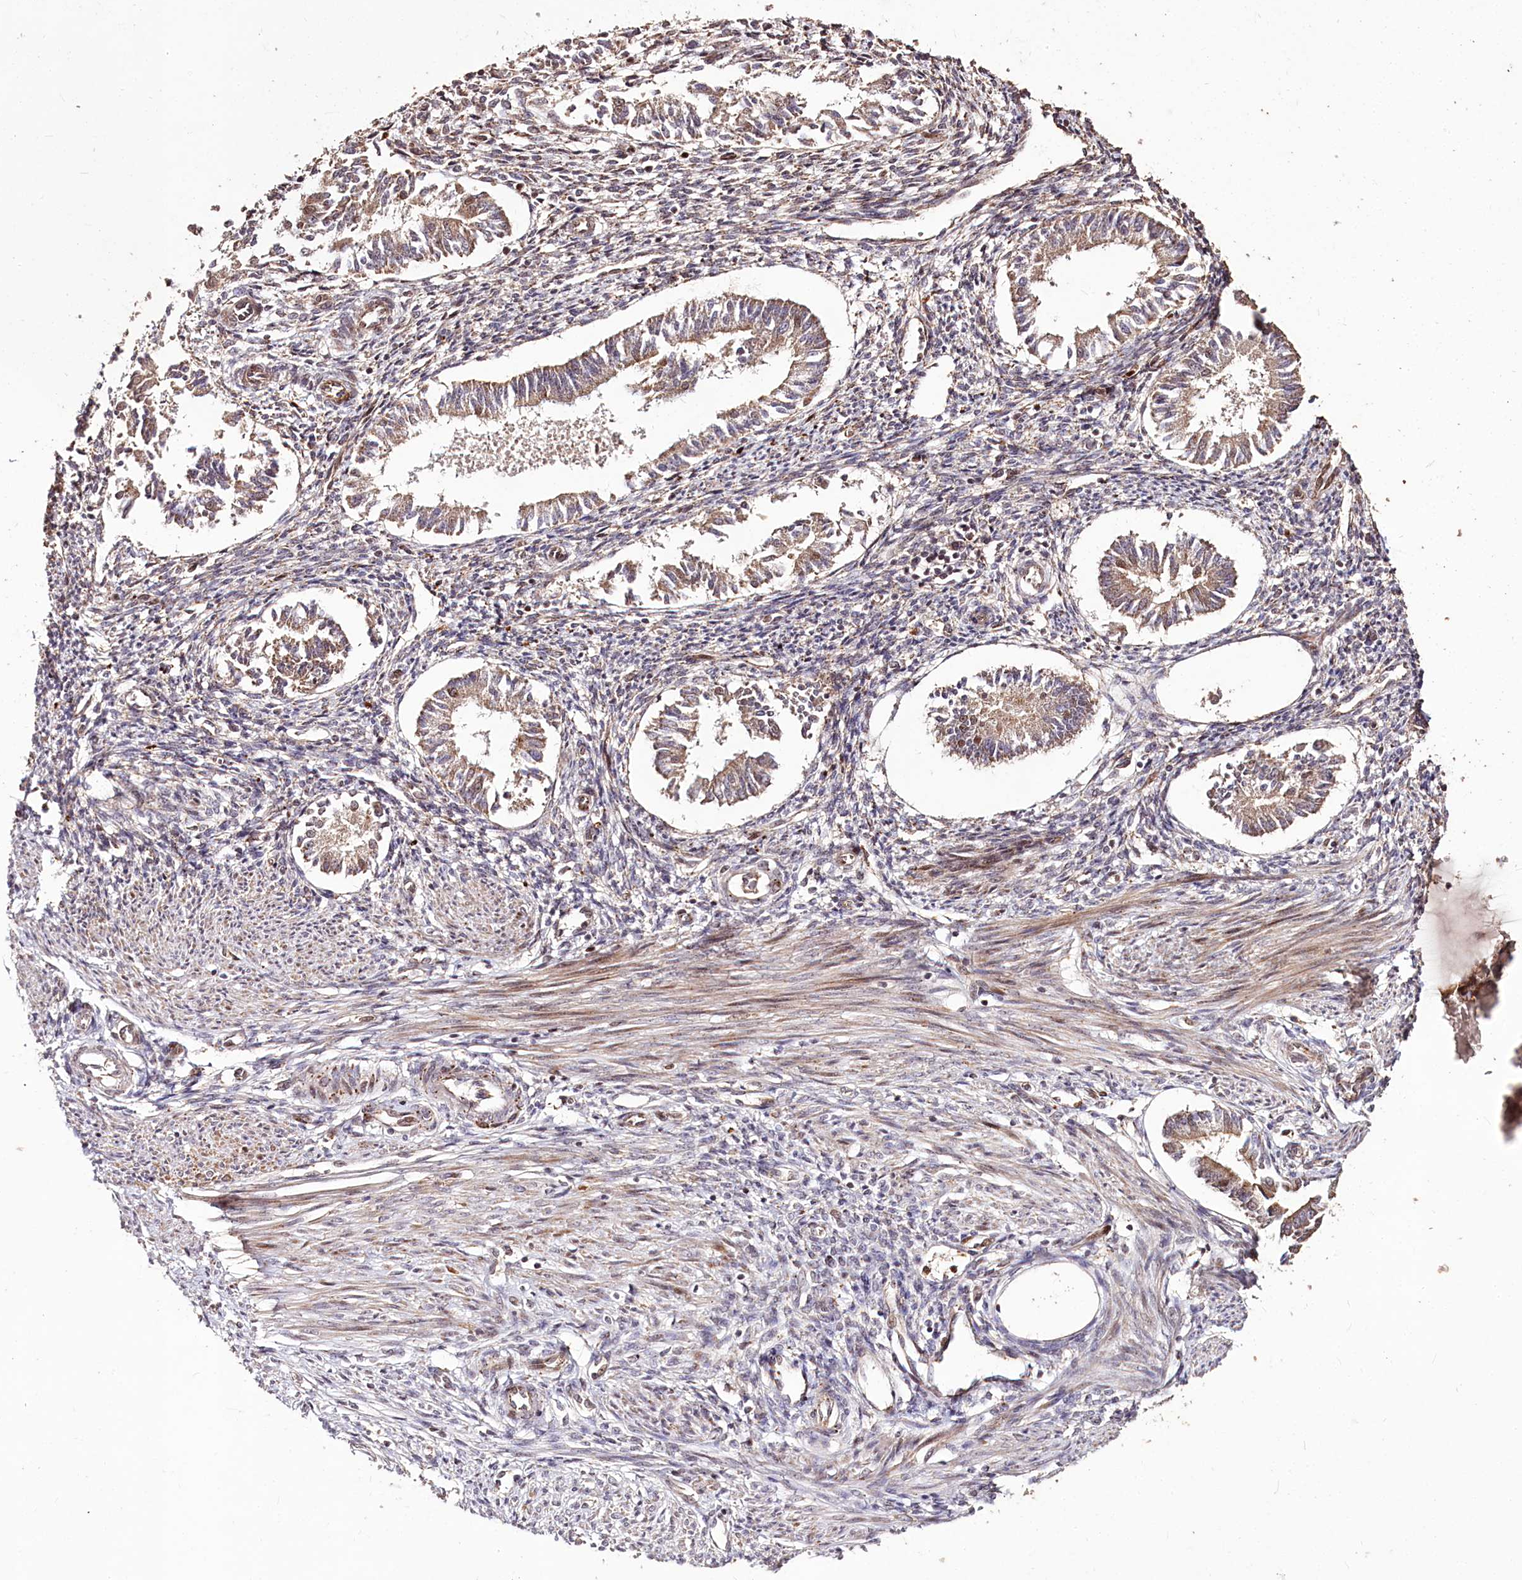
{"staining": {"intensity": "negative", "quantity": "none", "location": "none"}, "tissue": "endometrium", "cell_type": "Cells in endometrial stroma", "image_type": "normal", "snomed": [{"axis": "morphology", "description": "Normal tissue, NOS"}, {"axis": "topography", "description": "Uterus"}, {"axis": "topography", "description": "Endometrium"}], "caption": "Immunohistochemistry of unremarkable endometrium reveals no staining in cells in endometrial stroma. (Brightfield microscopy of DAB (3,3'-diaminobenzidine) IHC at high magnification).", "gene": "CARD19", "patient": {"sex": "female", "age": 48}}